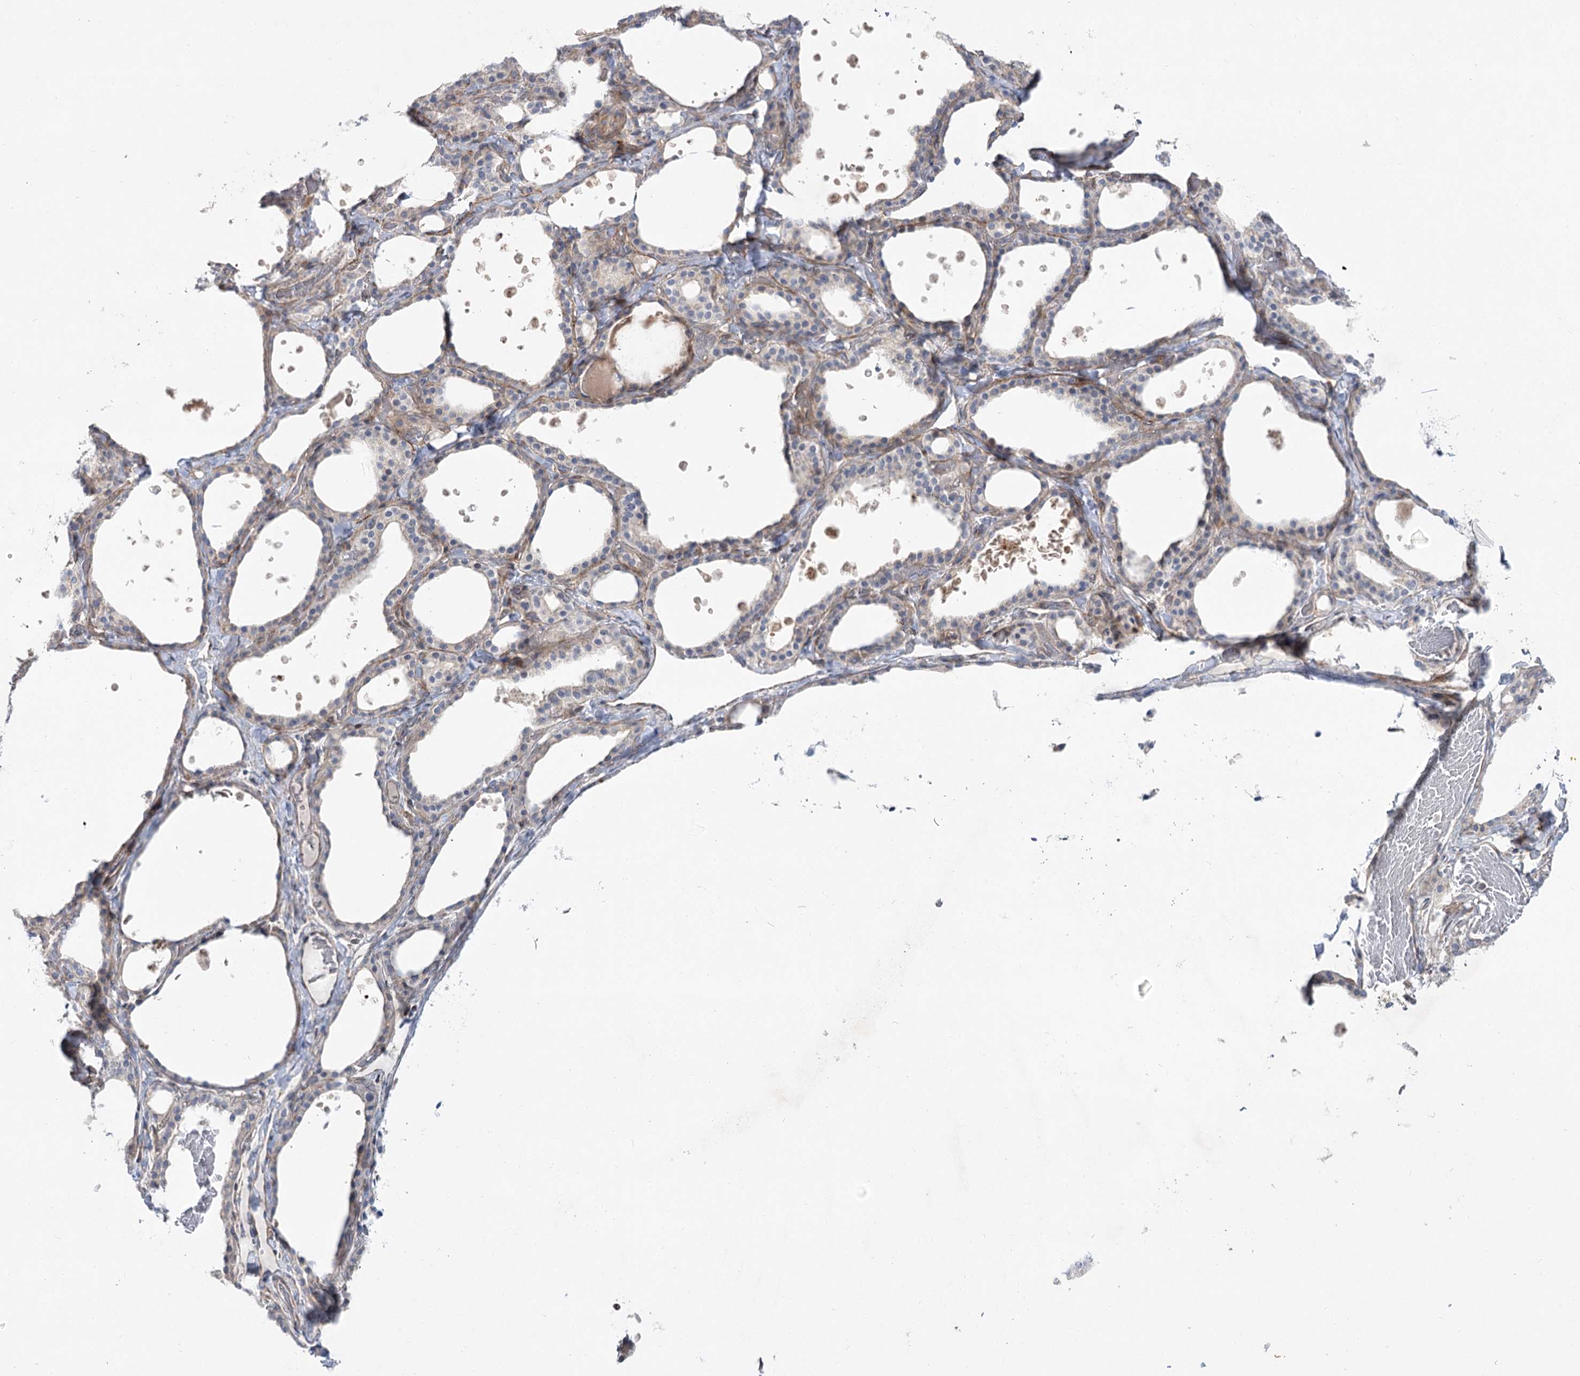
{"staining": {"intensity": "weak", "quantity": "<25%", "location": "cytoplasmic/membranous"}, "tissue": "thyroid gland", "cell_type": "Glandular cells", "image_type": "normal", "snomed": [{"axis": "morphology", "description": "Normal tissue, NOS"}, {"axis": "topography", "description": "Thyroid gland"}], "caption": "There is no significant positivity in glandular cells of thyroid gland. (Stains: DAB (3,3'-diaminobenzidine) immunohistochemistry with hematoxylin counter stain, Microscopy: brightfield microscopy at high magnification).", "gene": "SH3BP5L", "patient": {"sex": "female", "age": 44}}